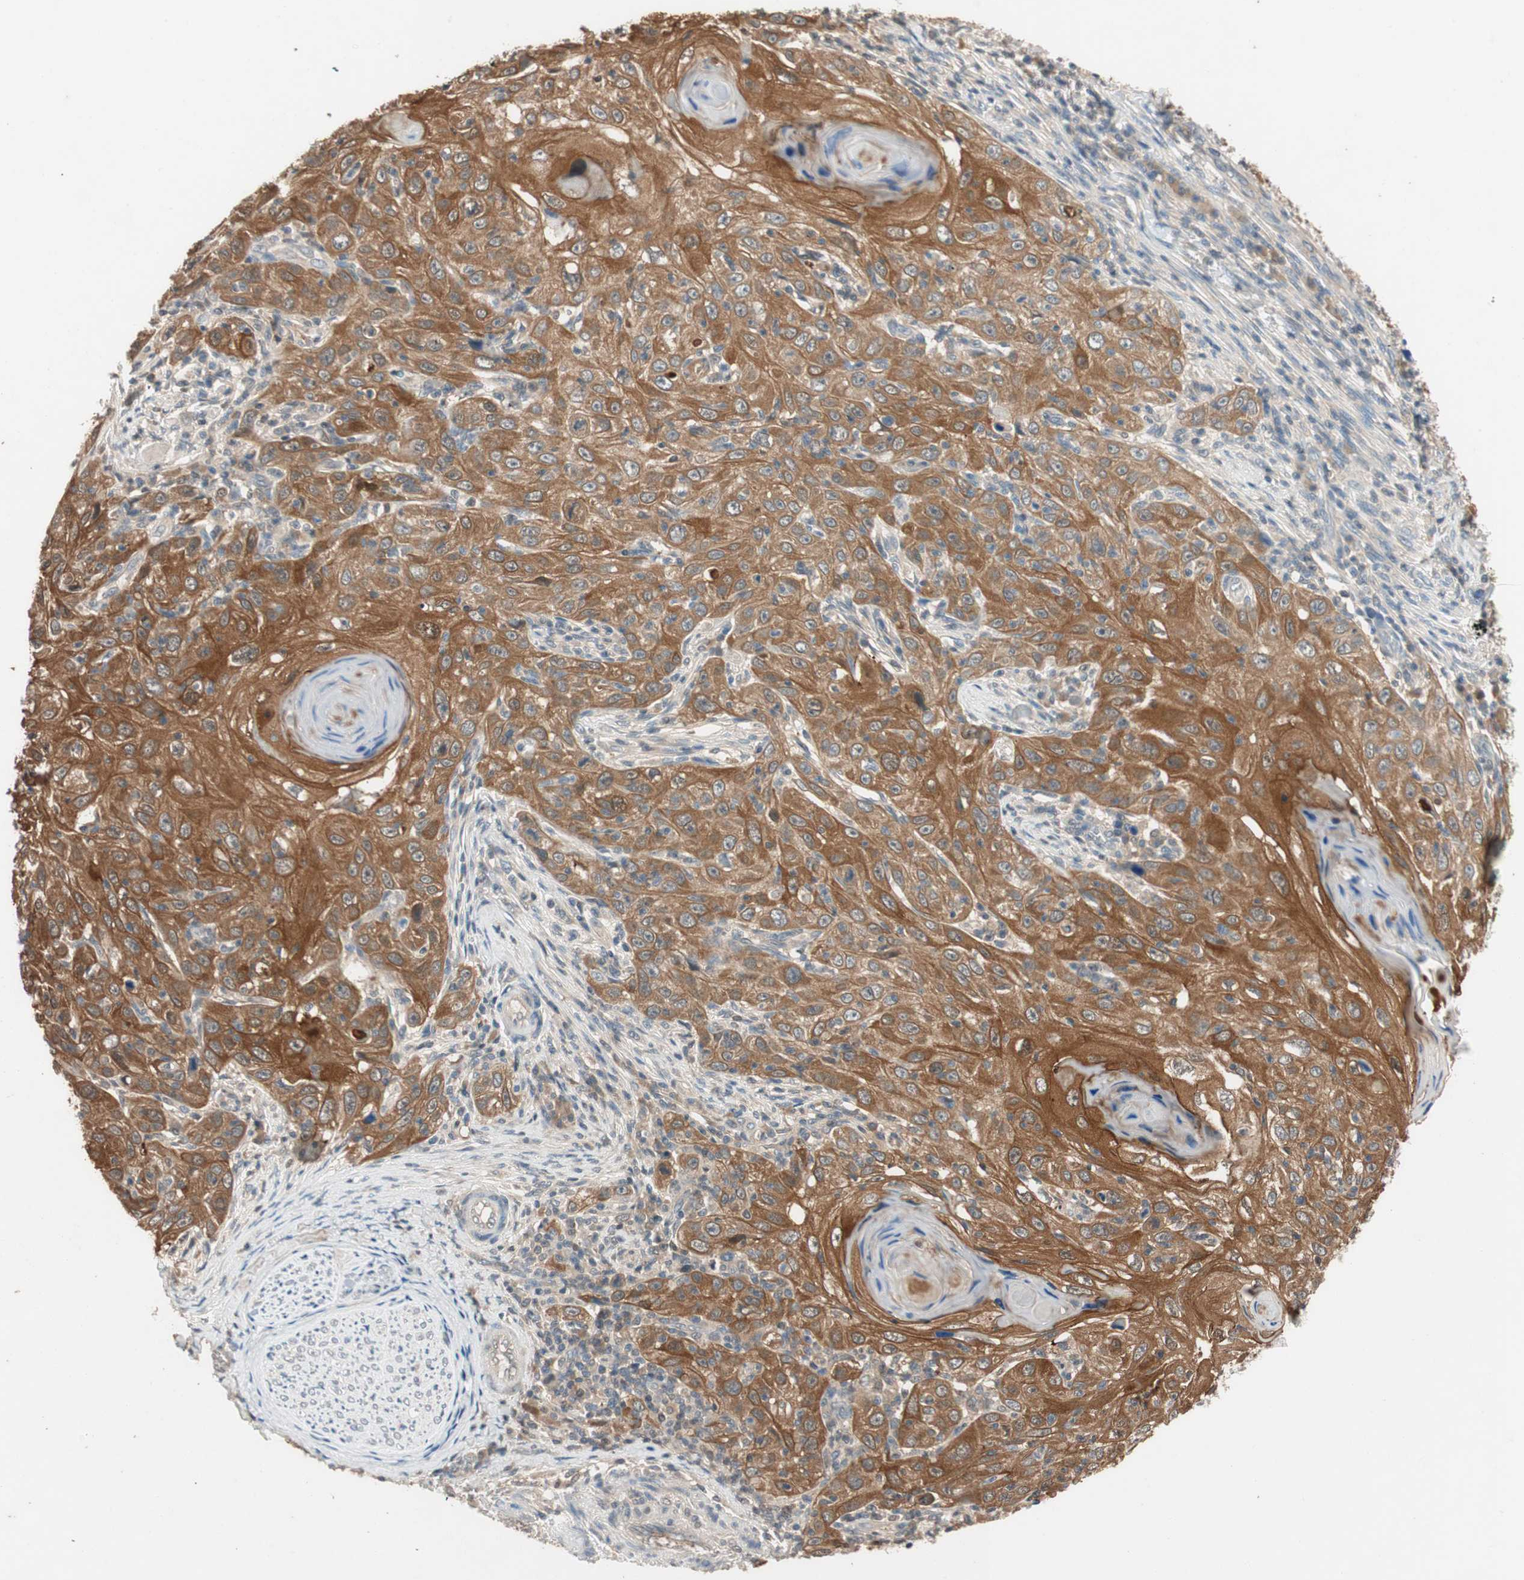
{"staining": {"intensity": "moderate", "quantity": ">75%", "location": "cytoplasmic/membranous"}, "tissue": "skin cancer", "cell_type": "Tumor cells", "image_type": "cancer", "snomed": [{"axis": "morphology", "description": "Squamous cell carcinoma, NOS"}, {"axis": "topography", "description": "Skin"}], "caption": "Immunohistochemistry (DAB) staining of human skin squamous cell carcinoma demonstrates moderate cytoplasmic/membranous protein expression in approximately >75% of tumor cells.", "gene": "SERPINB5", "patient": {"sex": "female", "age": 88}}